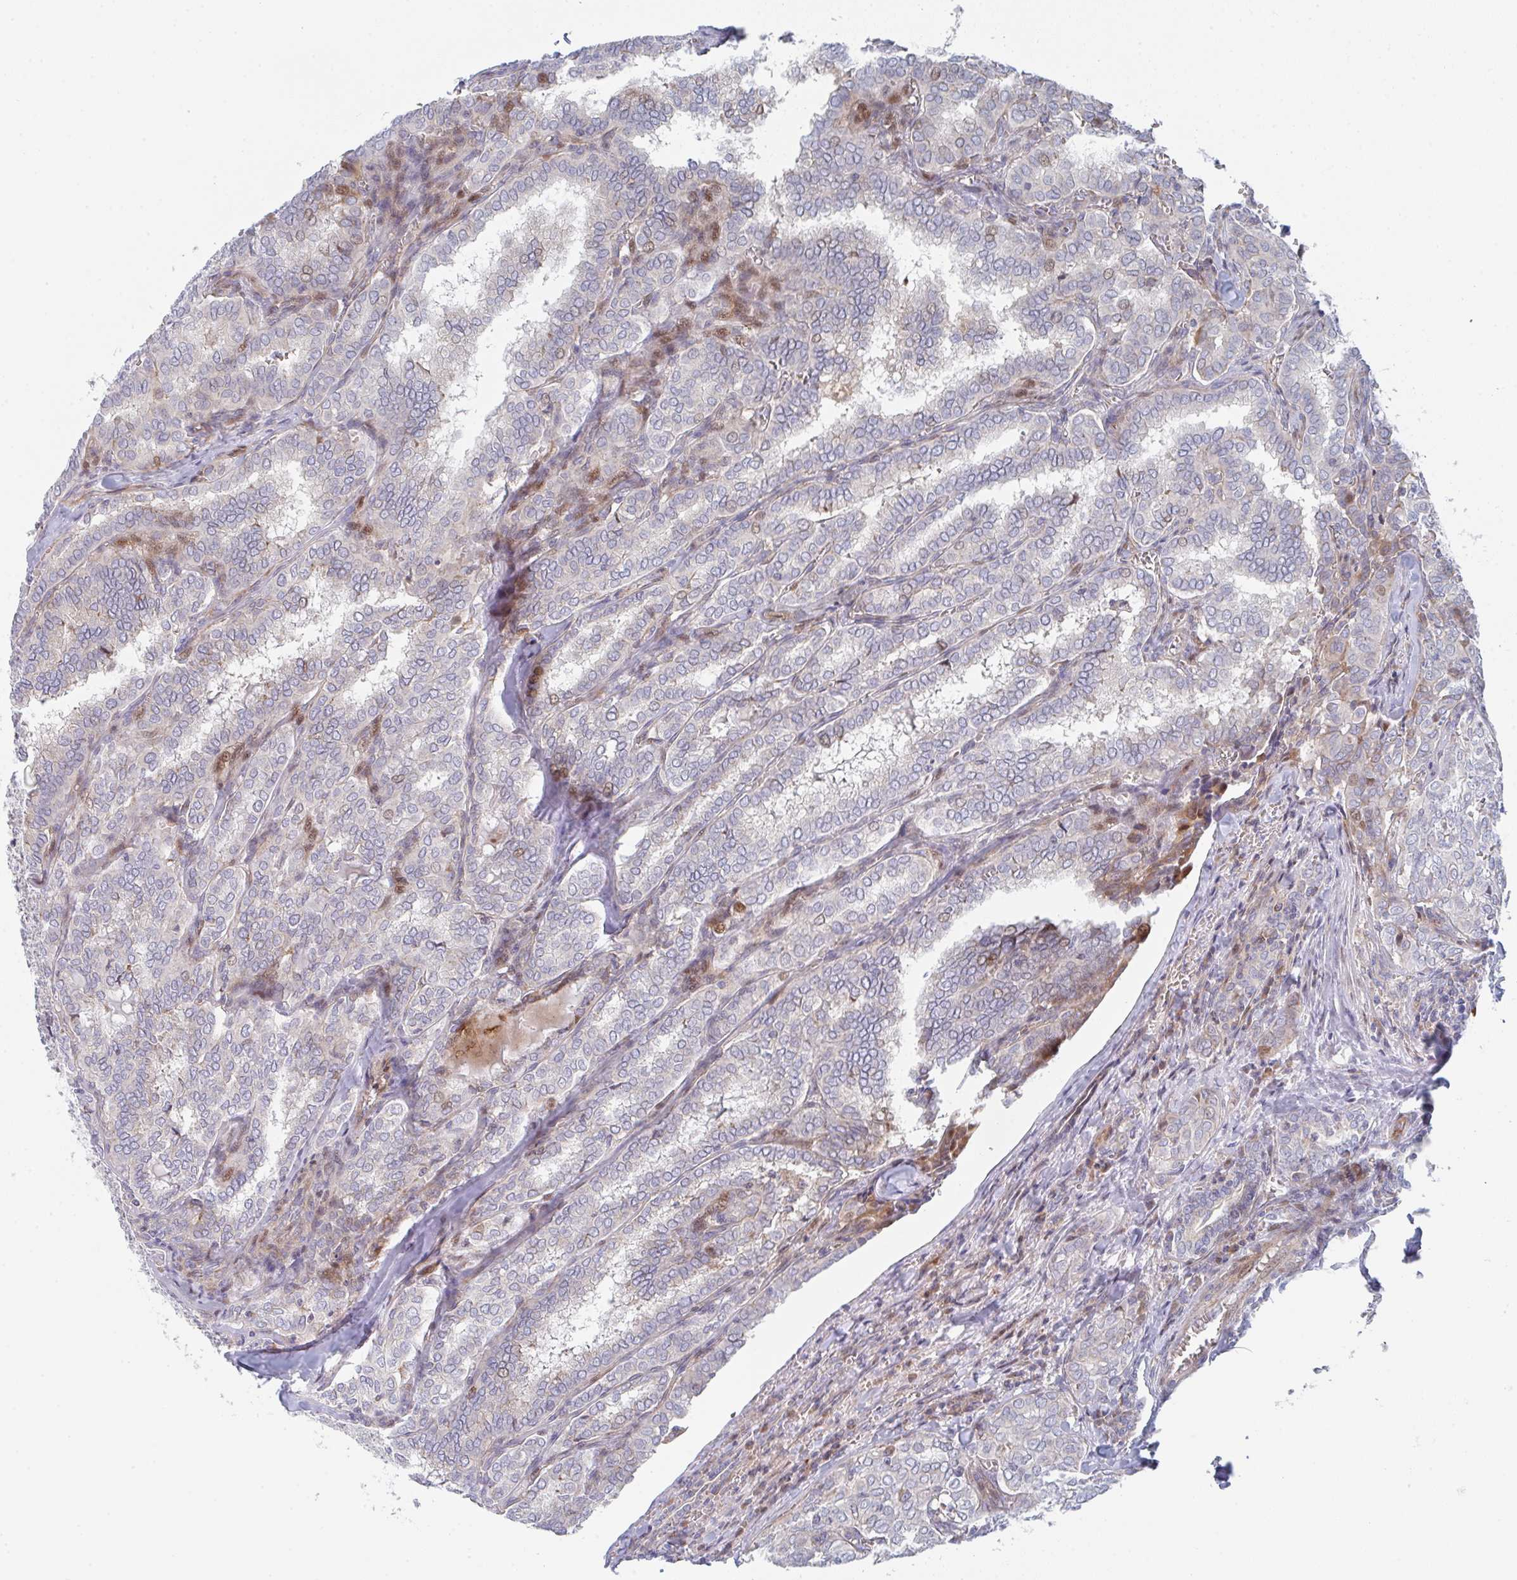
{"staining": {"intensity": "negative", "quantity": "none", "location": "none"}, "tissue": "thyroid cancer", "cell_type": "Tumor cells", "image_type": "cancer", "snomed": [{"axis": "morphology", "description": "Papillary adenocarcinoma, NOS"}, {"axis": "topography", "description": "Thyroid gland"}], "caption": "Papillary adenocarcinoma (thyroid) was stained to show a protein in brown. There is no significant expression in tumor cells. Nuclei are stained in blue.", "gene": "ZNF644", "patient": {"sex": "female", "age": 30}}